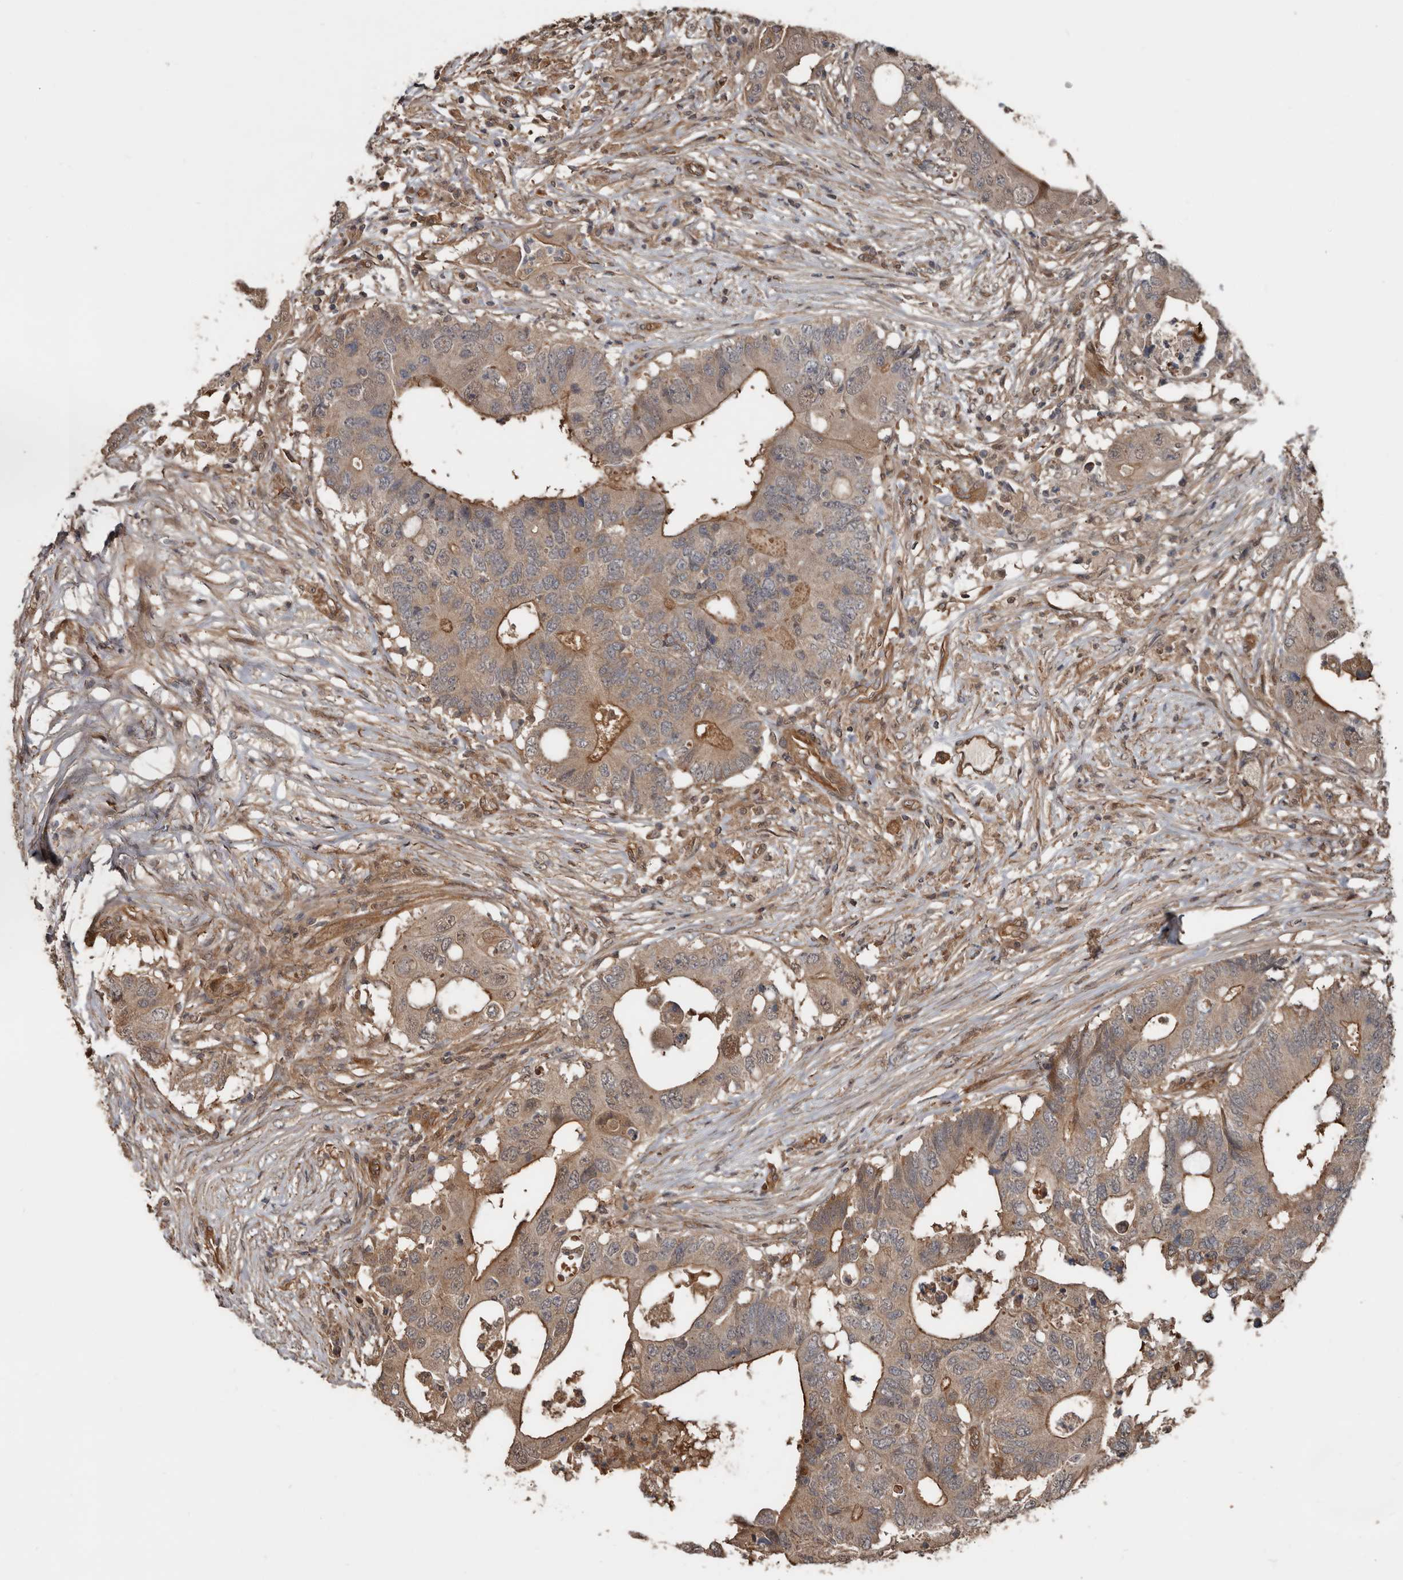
{"staining": {"intensity": "weak", "quantity": ">75%", "location": "cytoplasmic/membranous"}, "tissue": "colorectal cancer", "cell_type": "Tumor cells", "image_type": "cancer", "snomed": [{"axis": "morphology", "description": "Adenocarcinoma, NOS"}, {"axis": "topography", "description": "Colon"}], "caption": "Human adenocarcinoma (colorectal) stained with a brown dye displays weak cytoplasmic/membranous positive positivity in approximately >75% of tumor cells.", "gene": "EXOC3L1", "patient": {"sex": "male", "age": 71}}